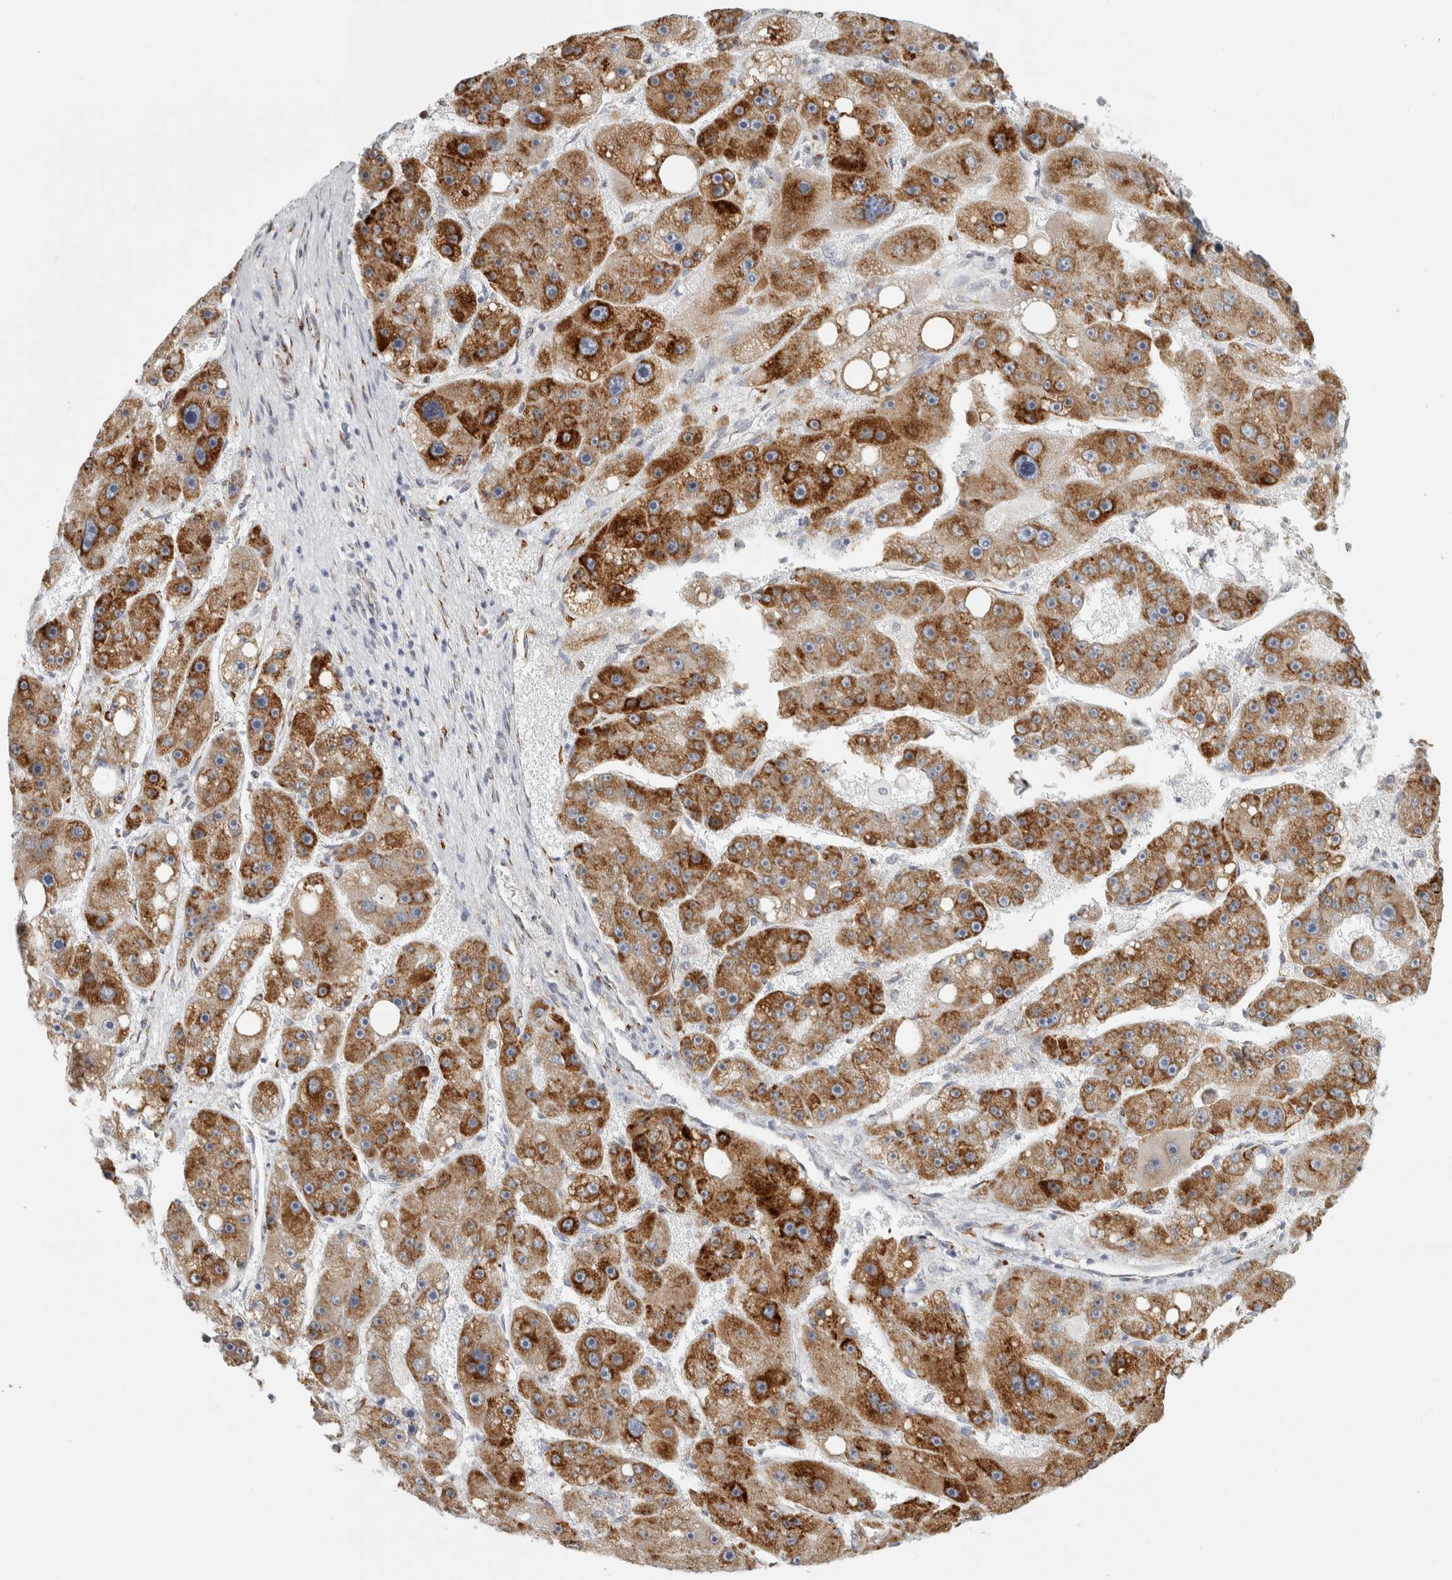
{"staining": {"intensity": "strong", "quantity": ">75%", "location": "cytoplasmic/membranous"}, "tissue": "liver cancer", "cell_type": "Tumor cells", "image_type": "cancer", "snomed": [{"axis": "morphology", "description": "Carcinoma, Hepatocellular, NOS"}, {"axis": "topography", "description": "Liver"}], "caption": "Liver cancer (hepatocellular carcinoma) stained for a protein displays strong cytoplasmic/membranous positivity in tumor cells. The staining was performed using DAB, with brown indicating positive protein expression. Nuclei are stained blue with hematoxylin.", "gene": "OSTN", "patient": {"sex": "female", "age": 61}}